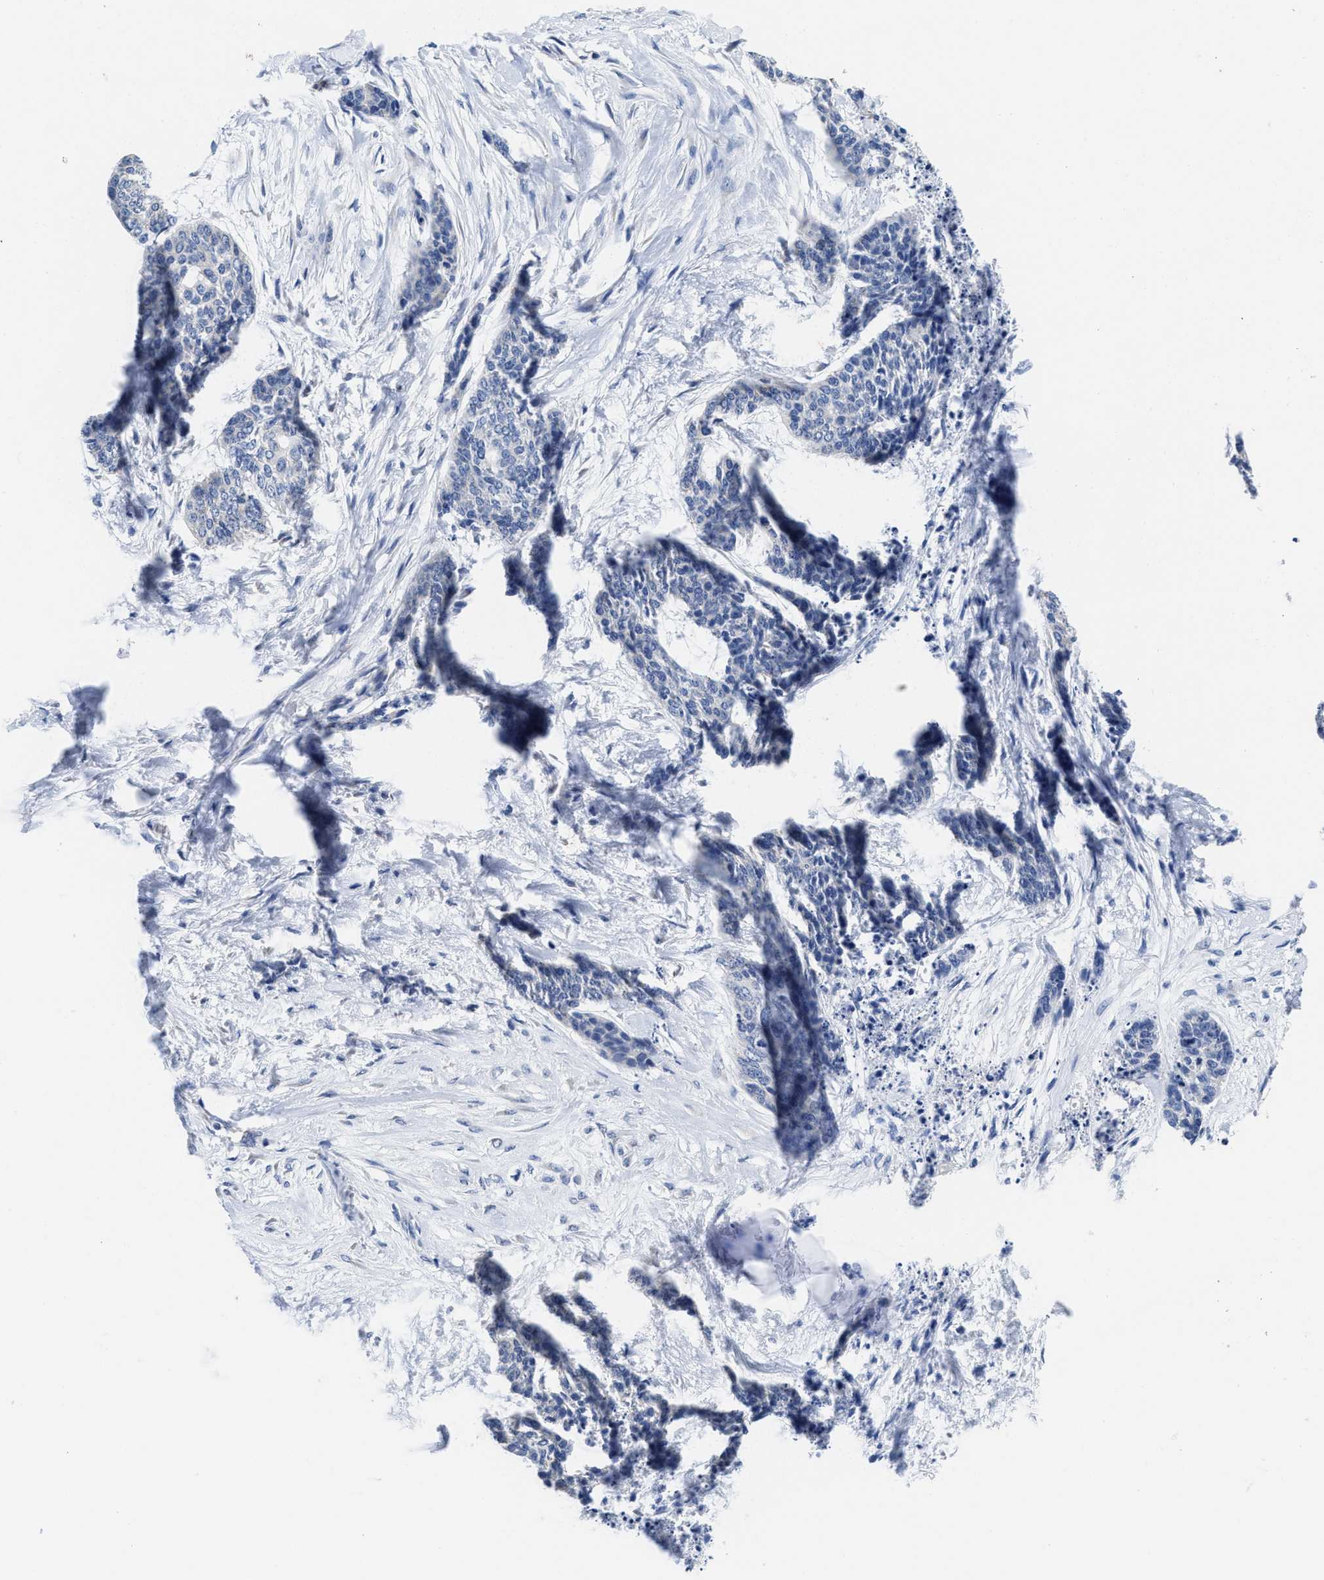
{"staining": {"intensity": "negative", "quantity": "none", "location": "none"}, "tissue": "skin cancer", "cell_type": "Tumor cells", "image_type": "cancer", "snomed": [{"axis": "morphology", "description": "Basal cell carcinoma"}, {"axis": "topography", "description": "Skin"}], "caption": "Immunohistochemical staining of skin cancer exhibits no significant positivity in tumor cells. (Immunohistochemistry, brightfield microscopy, high magnification).", "gene": "HOOK1", "patient": {"sex": "female", "age": 64}}